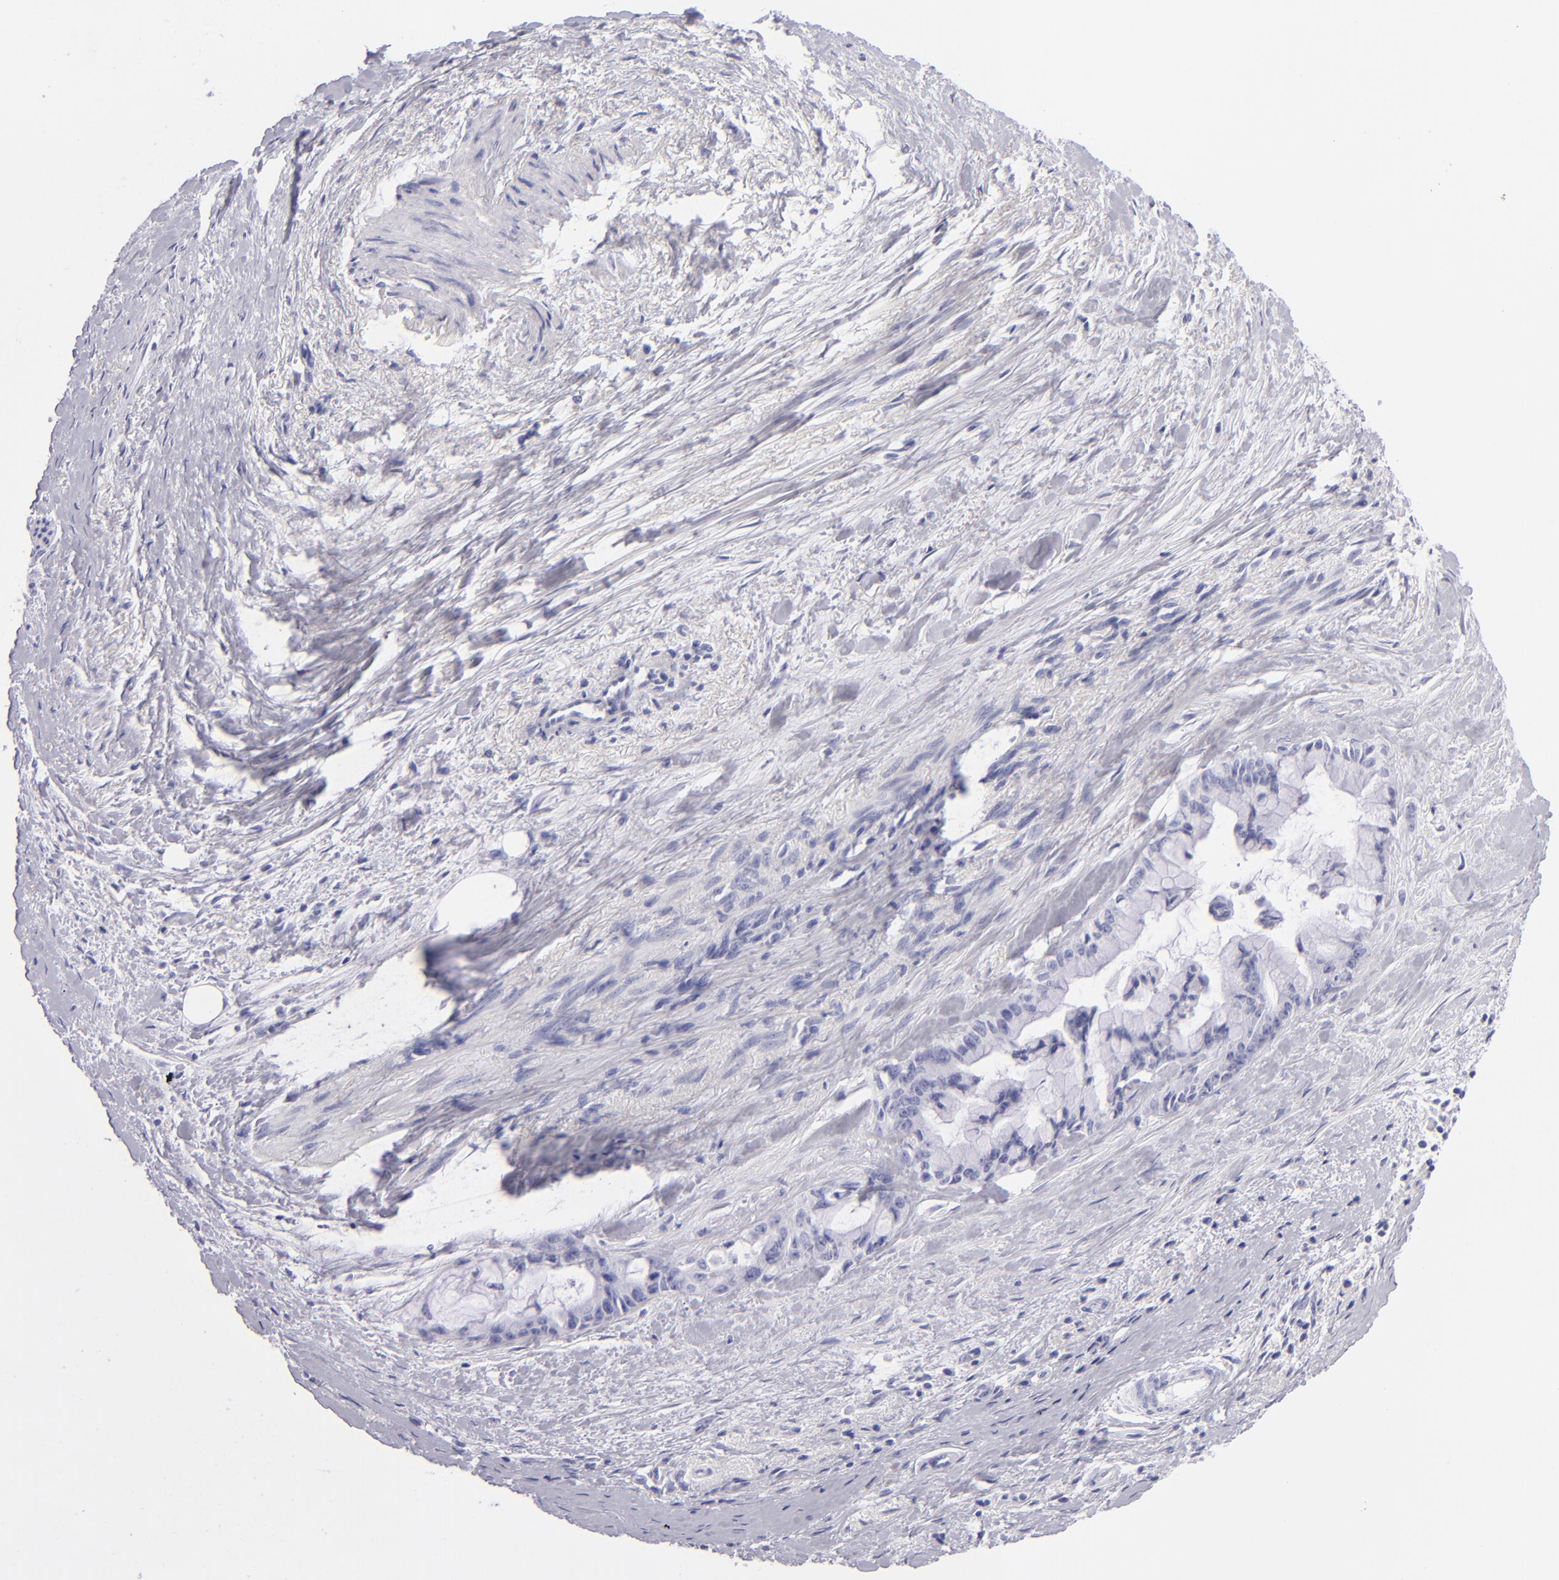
{"staining": {"intensity": "negative", "quantity": "none", "location": "none"}, "tissue": "pancreatic cancer", "cell_type": "Tumor cells", "image_type": "cancer", "snomed": [{"axis": "morphology", "description": "Adenocarcinoma, NOS"}, {"axis": "topography", "description": "Pancreas"}], "caption": "Tumor cells are negative for brown protein staining in adenocarcinoma (pancreatic).", "gene": "PVALB", "patient": {"sex": "male", "age": 59}}